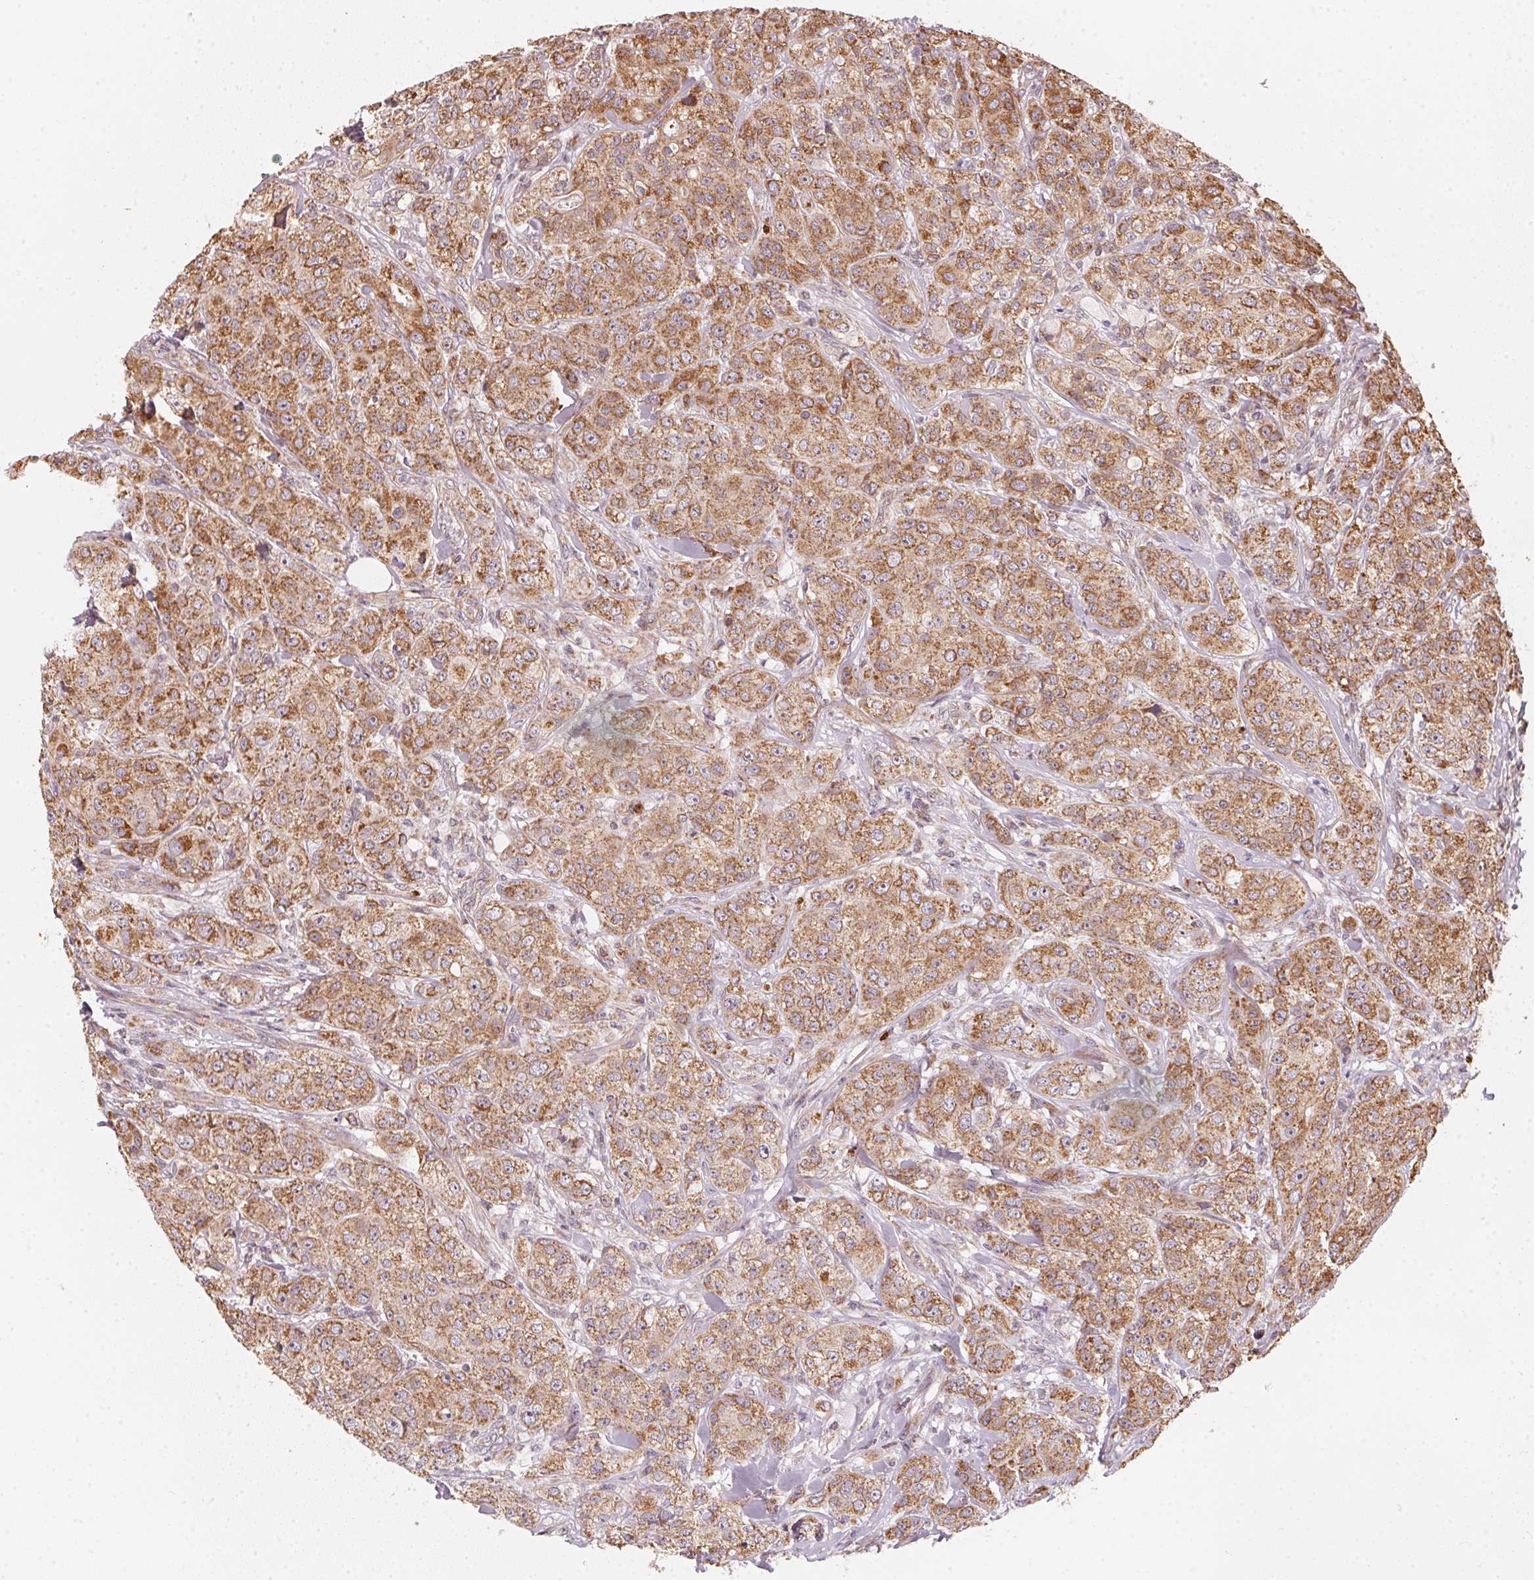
{"staining": {"intensity": "moderate", "quantity": ">75%", "location": "cytoplasmic/membranous"}, "tissue": "breast cancer", "cell_type": "Tumor cells", "image_type": "cancer", "snomed": [{"axis": "morphology", "description": "Duct carcinoma"}, {"axis": "topography", "description": "Breast"}], "caption": "Protein staining of breast infiltrating ductal carcinoma tissue shows moderate cytoplasmic/membranous staining in approximately >75% of tumor cells. (DAB (3,3'-diaminobenzidine) IHC with brightfield microscopy, high magnification).", "gene": "MATCAP1", "patient": {"sex": "female", "age": 43}}